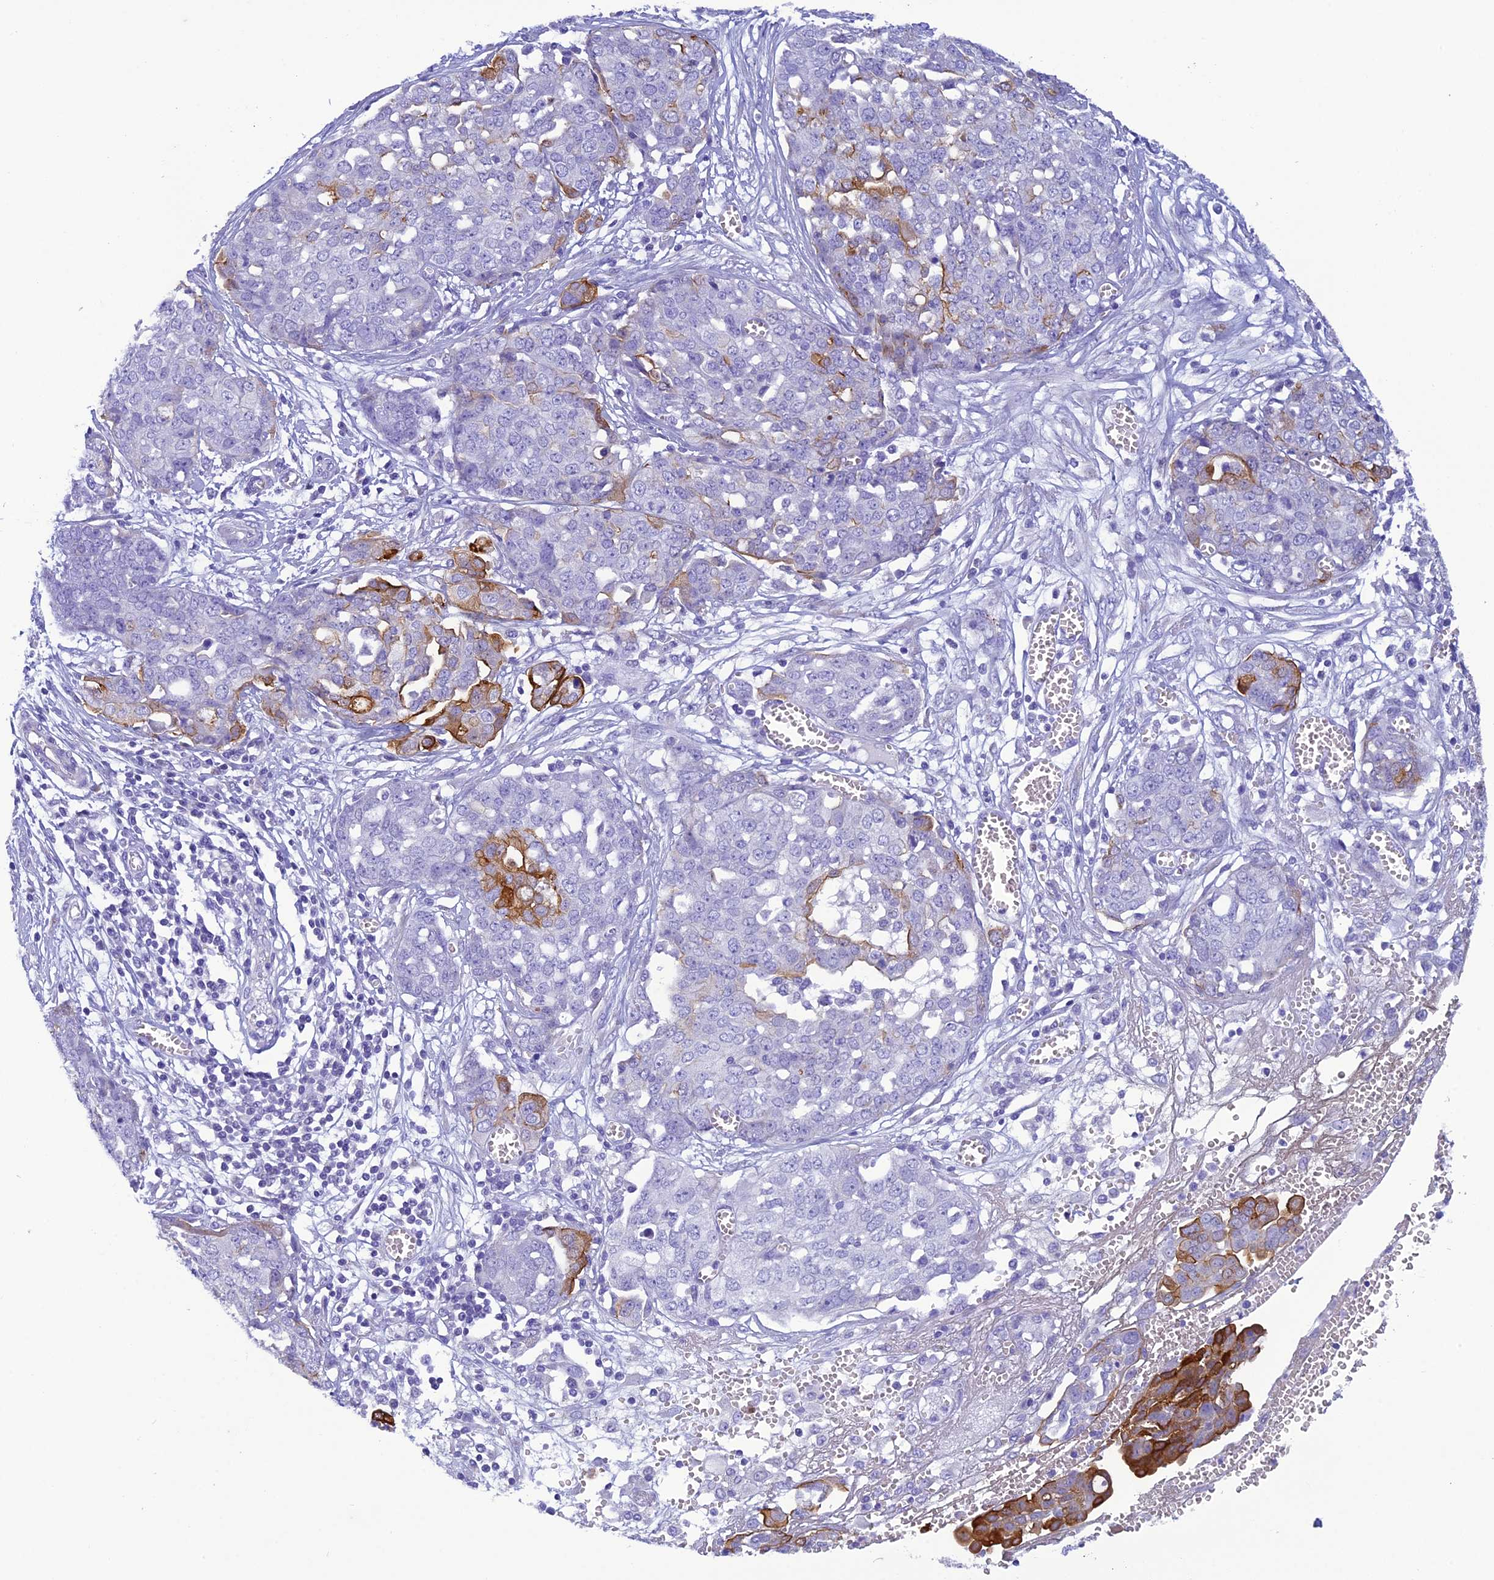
{"staining": {"intensity": "strong", "quantity": "<25%", "location": "cytoplasmic/membranous"}, "tissue": "ovarian cancer", "cell_type": "Tumor cells", "image_type": "cancer", "snomed": [{"axis": "morphology", "description": "Cystadenocarcinoma, serous, NOS"}, {"axis": "topography", "description": "Soft tissue"}, {"axis": "topography", "description": "Ovary"}], "caption": "Brown immunohistochemical staining in human ovarian serous cystadenocarcinoma demonstrates strong cytoplasmic/membranous positivity in about <25% of tumor cells.", "gene": "SCEL", "patient": {"sex": "female", "age": 57}}